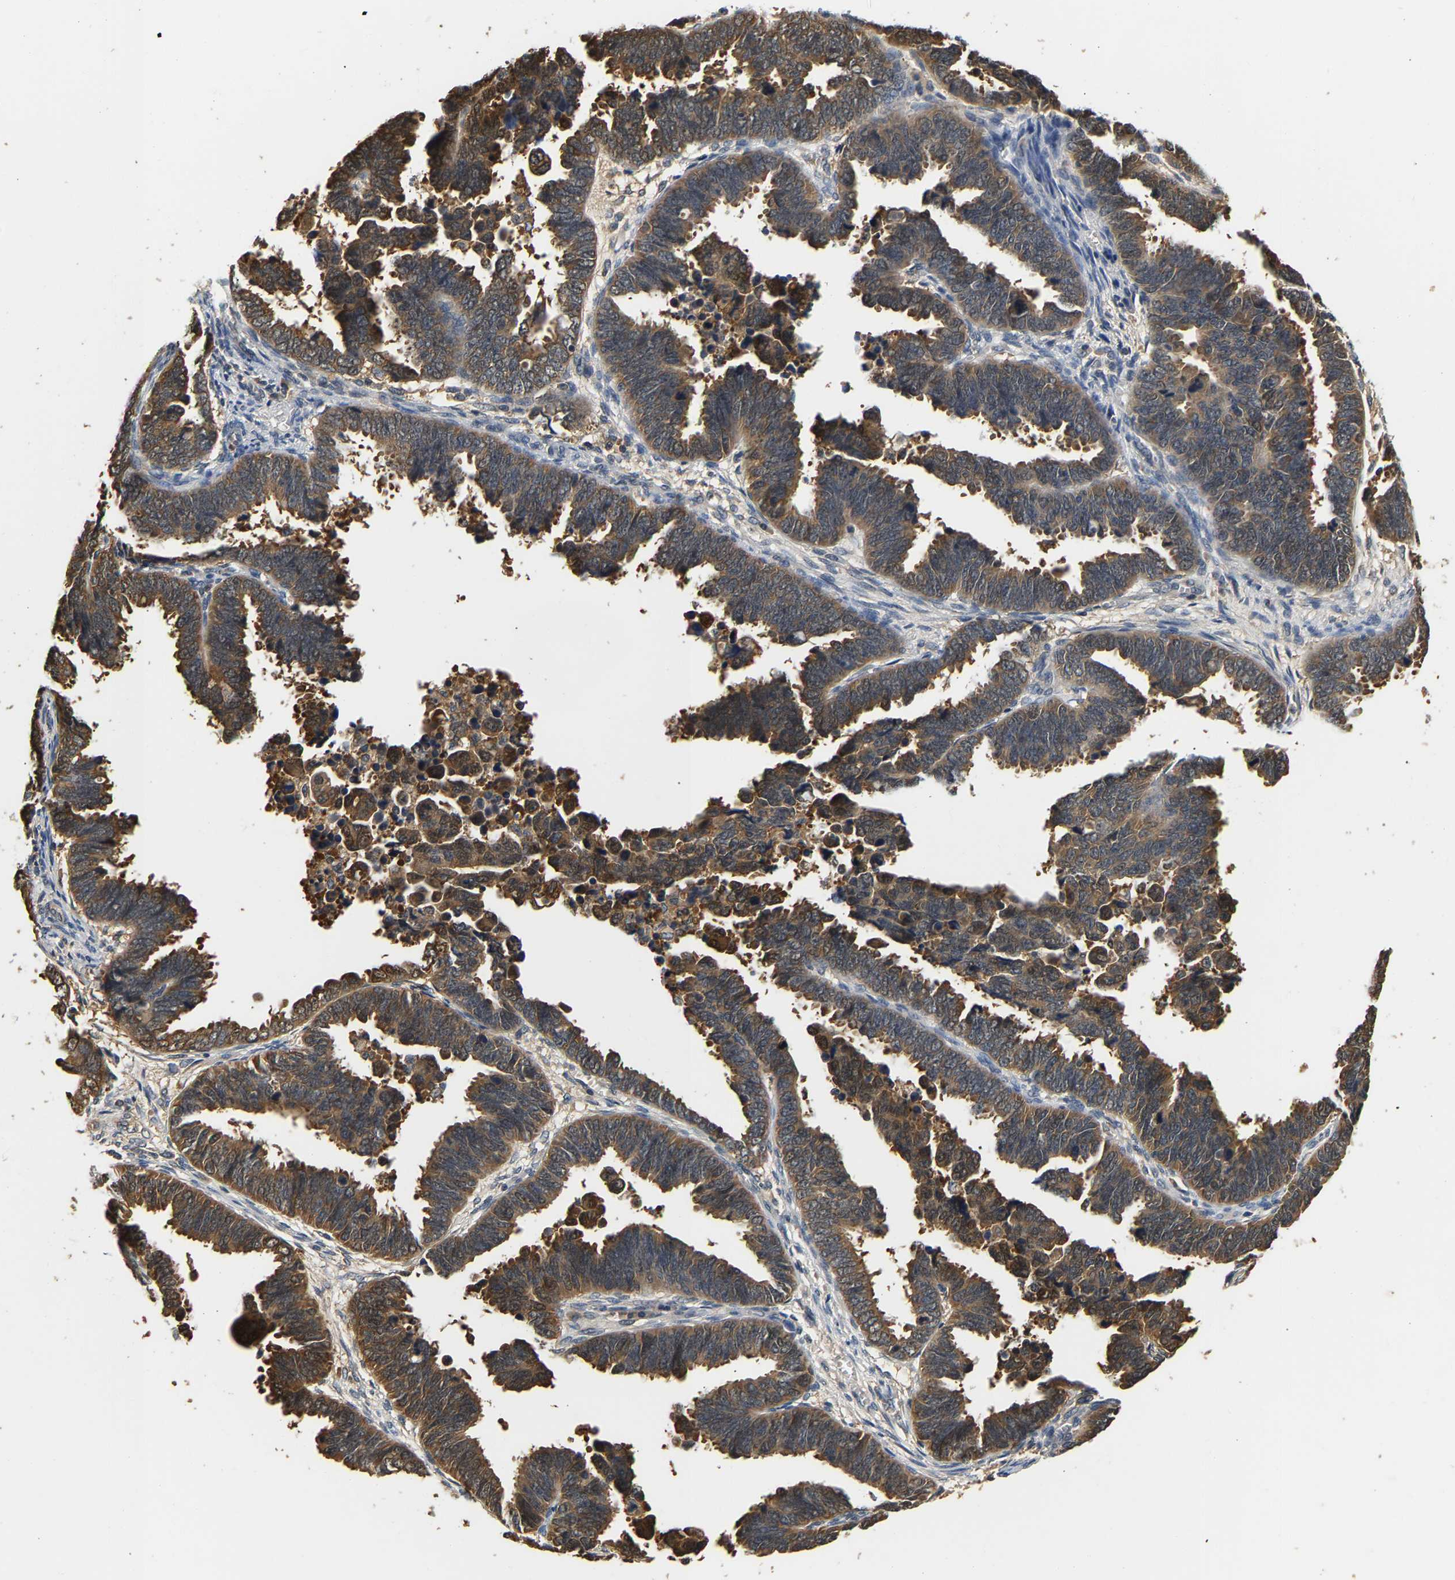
{"staining": {"intensity": "moderate", "quantity": ">75%", "location": "cytoplasmic/membranous"}, "tissue": "endometrial cancer", "cell_type": "Tumor cells", "image_type": "cancer", "snomed": [{"axis": "morphology", "description": "Adenocarcinoma, NOS"}, {"axis": "topography", "description": "Endometrium"}], "caption": "A high-resolution photomicrograph shows immunohistochemistry (IHC) staining of adenocarcinoma (endometrial), which displays moderate cytoplasmic/membranous staining in approximately >75% of tumor cells. The protein is shown in brown color, while the nuclei are stained blue.", "gene": "GPI", "patient": {"sex": "female", "age": 75}}